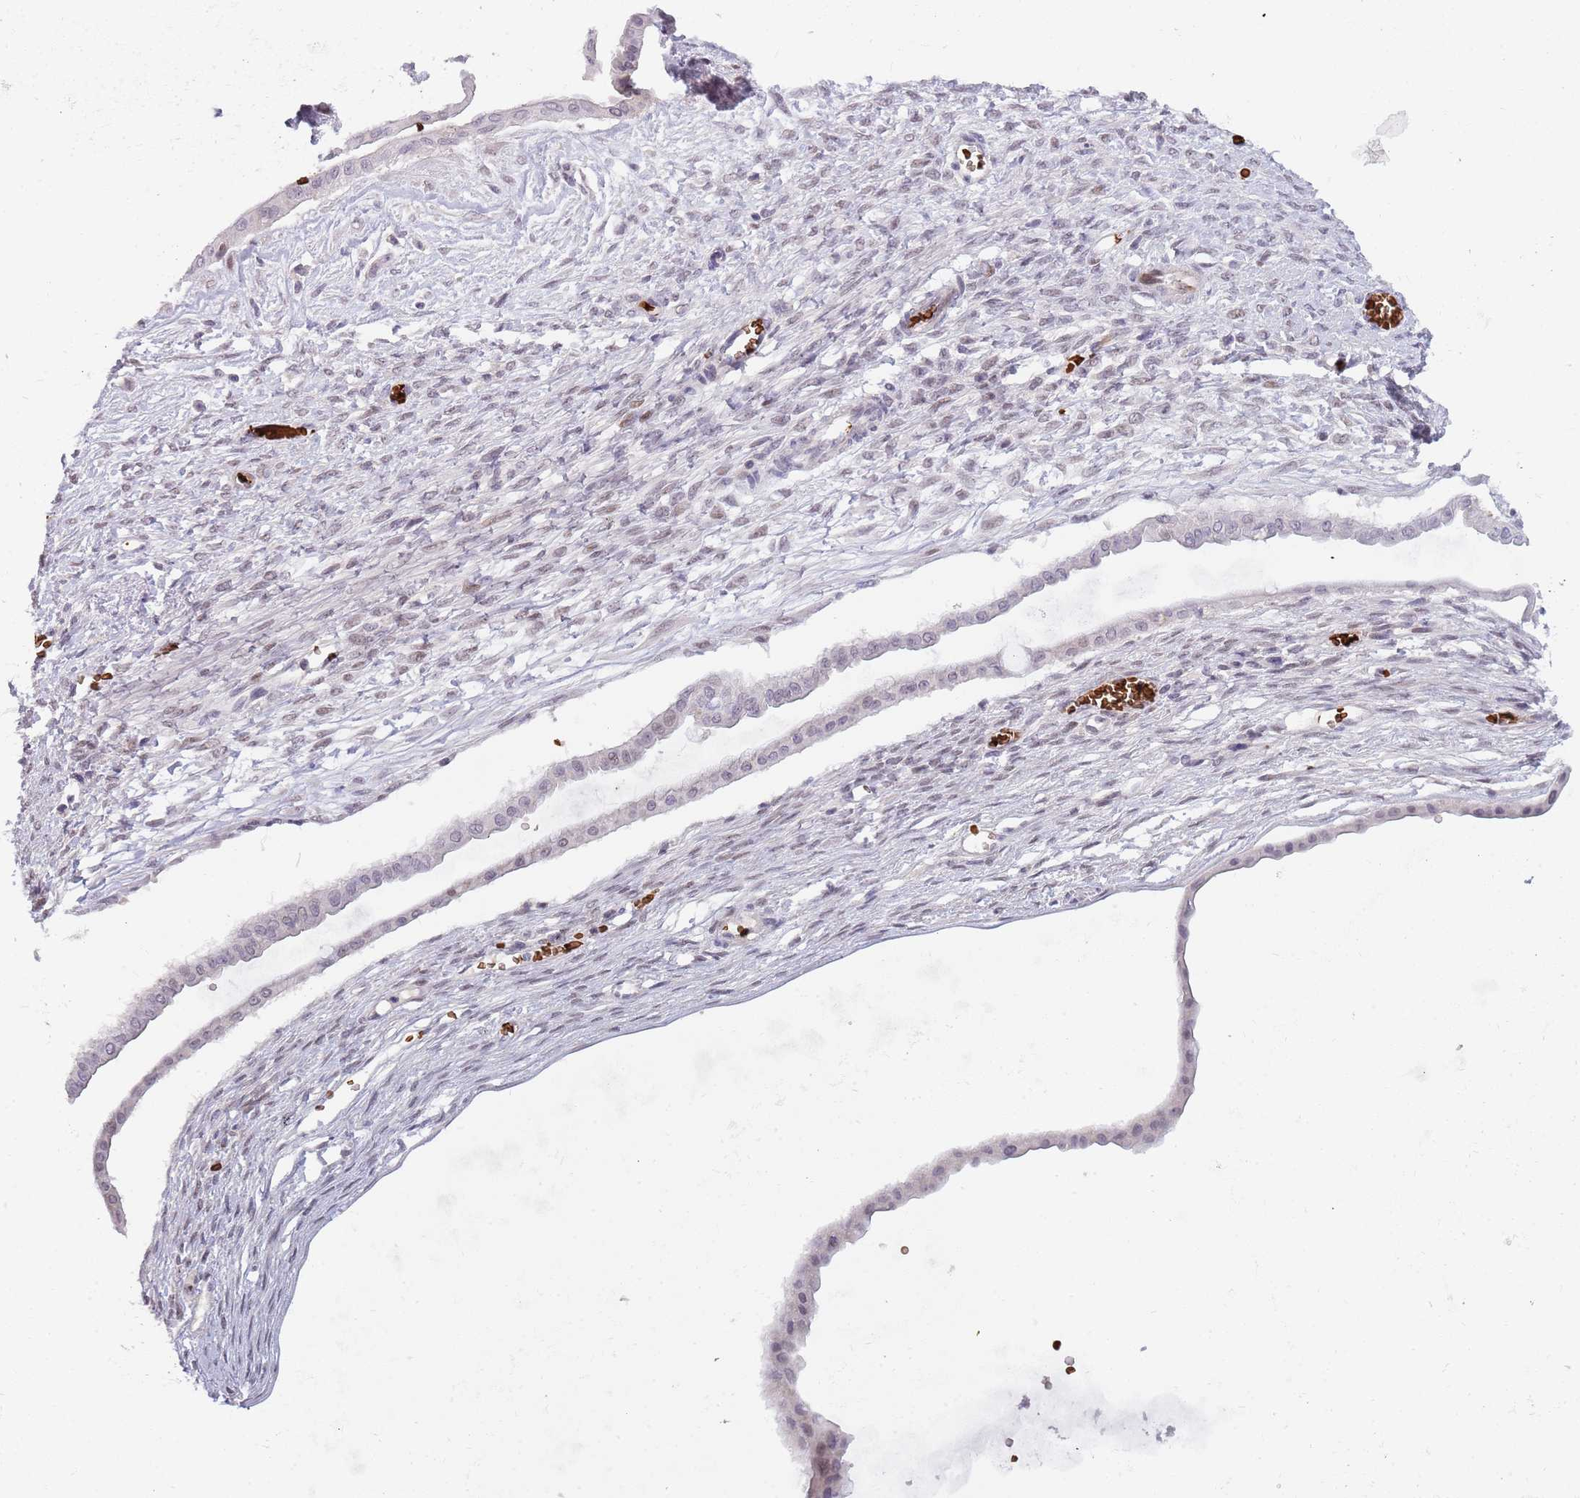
{"staining": {"intensity": "negative", "quantity": "none", "location": "none"}, "tissue": "ovarian cancer", "cell_type": "Tumor cells", "image_type": "cancer", "snomed": [{"axis": "morphology", "description": "Cystadenocarcinoma, mucinous, NOS"}, {"axis": "topography", "description": "Ovary"}], "caption": "Immunohistochemical staining of ovarian cancer exhibits no significant positivity in tumor cells.", "gene": "LYPD6B", "patient": {"sex": "female", "age": 73}}